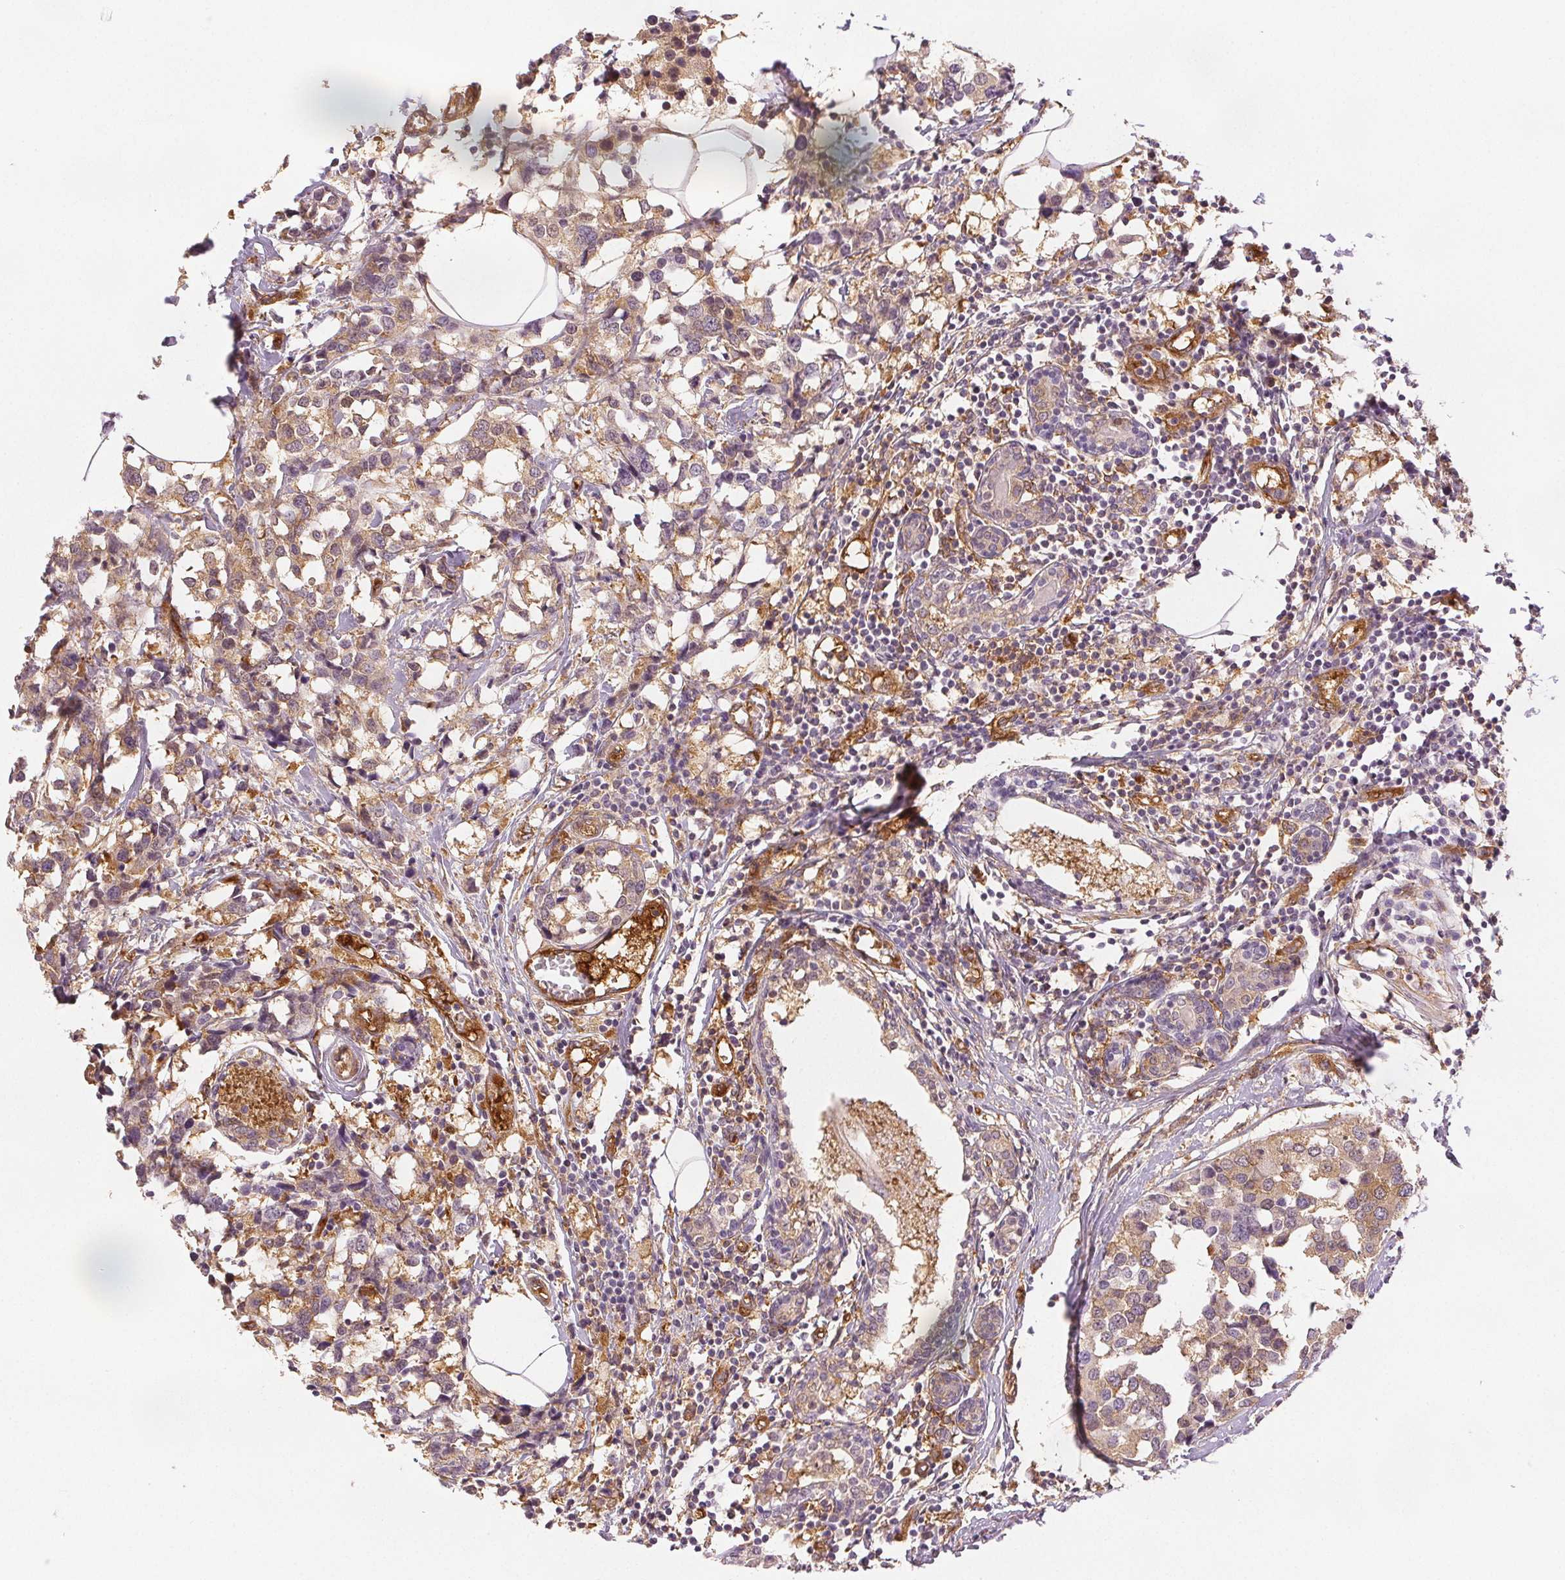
{"staining": {"intensity": "moderate", "quantity": ">75%", "location": "cytoplasmic/membranous"}, "tissue": "breast cancer", "cell_type": "Tumor cells", "image_type": "cancer", "snomed": [{"axis": "morphology", "description": "Lobular carcinoma"}, {"axis": "topography", "description": "Breast"}], "caption": "Human breast cancer (lobular carcinoma) stained for a protein (brown) exhibits moderate cytoplasmic/membranous positive expression in approximately >75% of tumor cells.", "gene": "DIAPH2", "patient": {"sex": "female", "age": 59}}